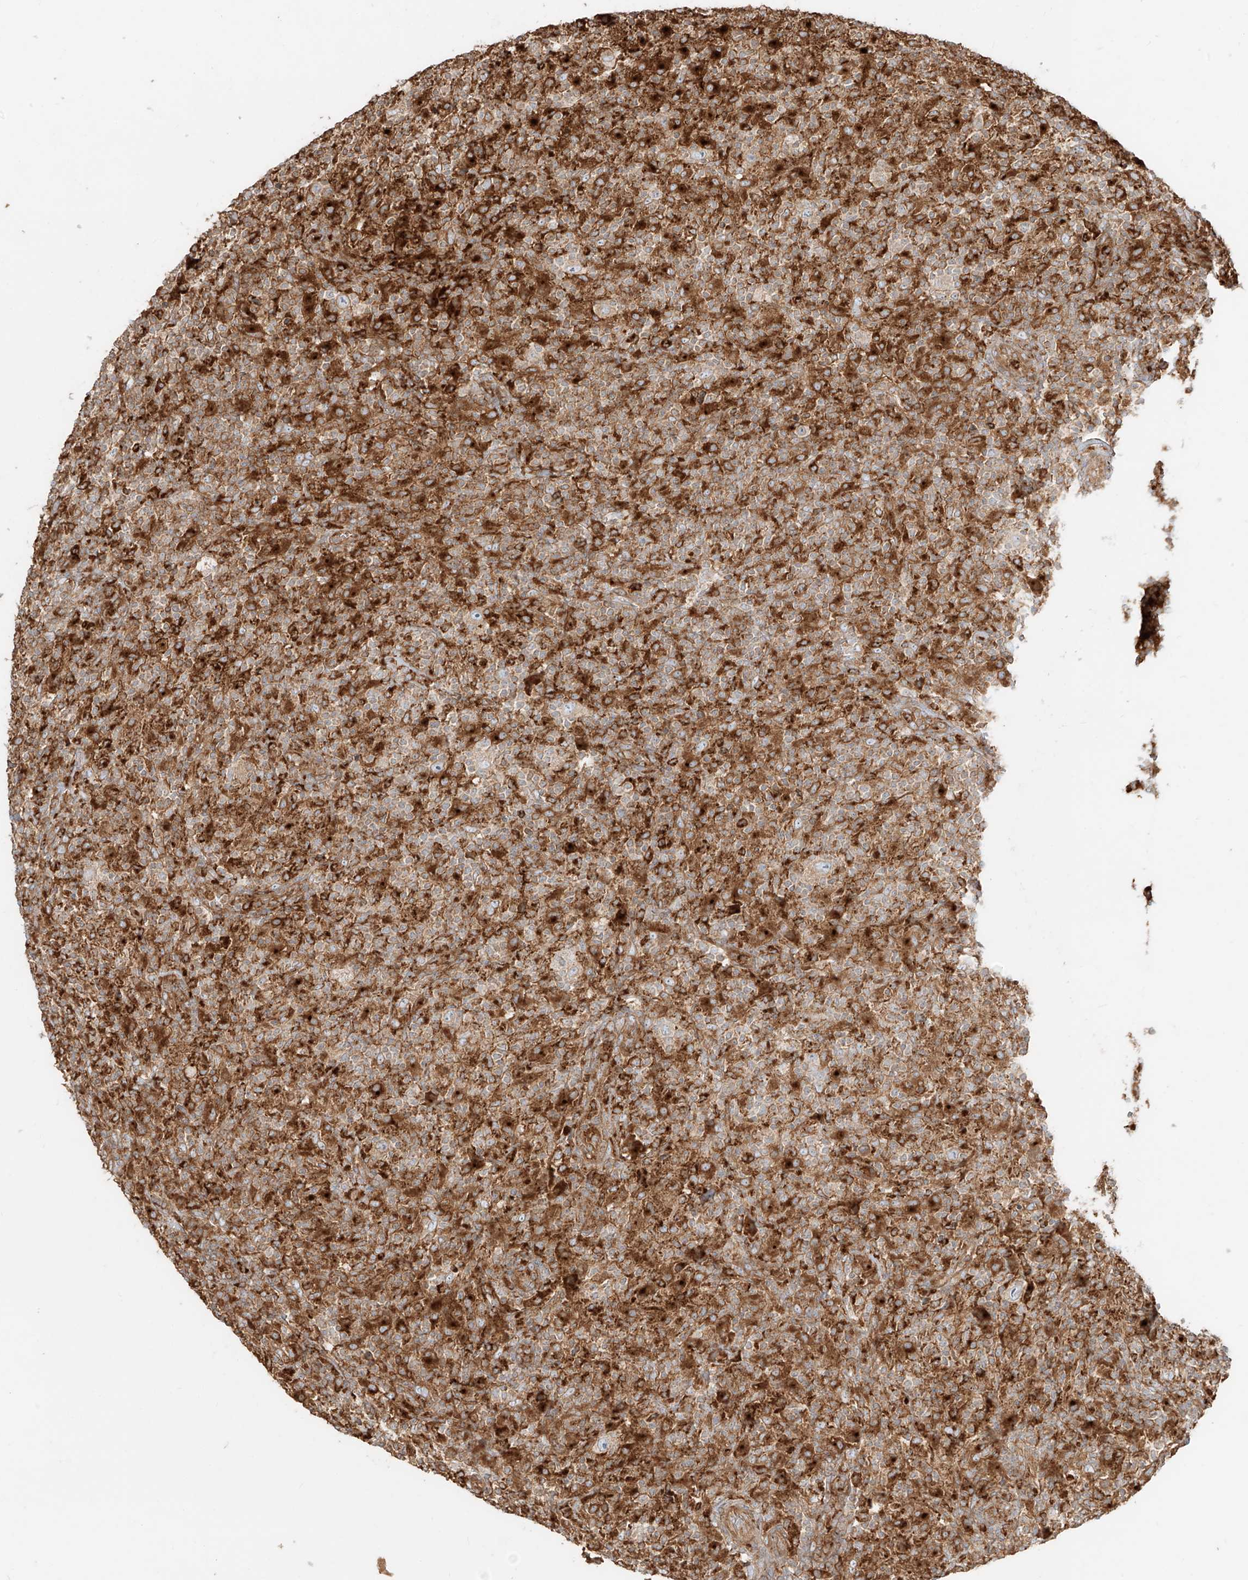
{"staining": {"intensity": "weak", "quantity": "25%-75%", "location": "cytoplasmic/membranous"}, "tissue": "lymphoma", "cell_type": "Tumor cells", "image_type": "cancer", "snomed": [{"axis": "morphology", "description": "Hodgkin's disease, NOS"}, {"axis": "topography", "description": "Lymph node"}], "caption": "Hodgkin's disease was stained to show a protein in brown. There is low levels of weak cytoplasmic/membranous expression in approximately 25%-75% of tumor cells. Nuclei are stained in blue.", "gene": "CCDC115", "patient": {"sex": "male", "age": 70}}